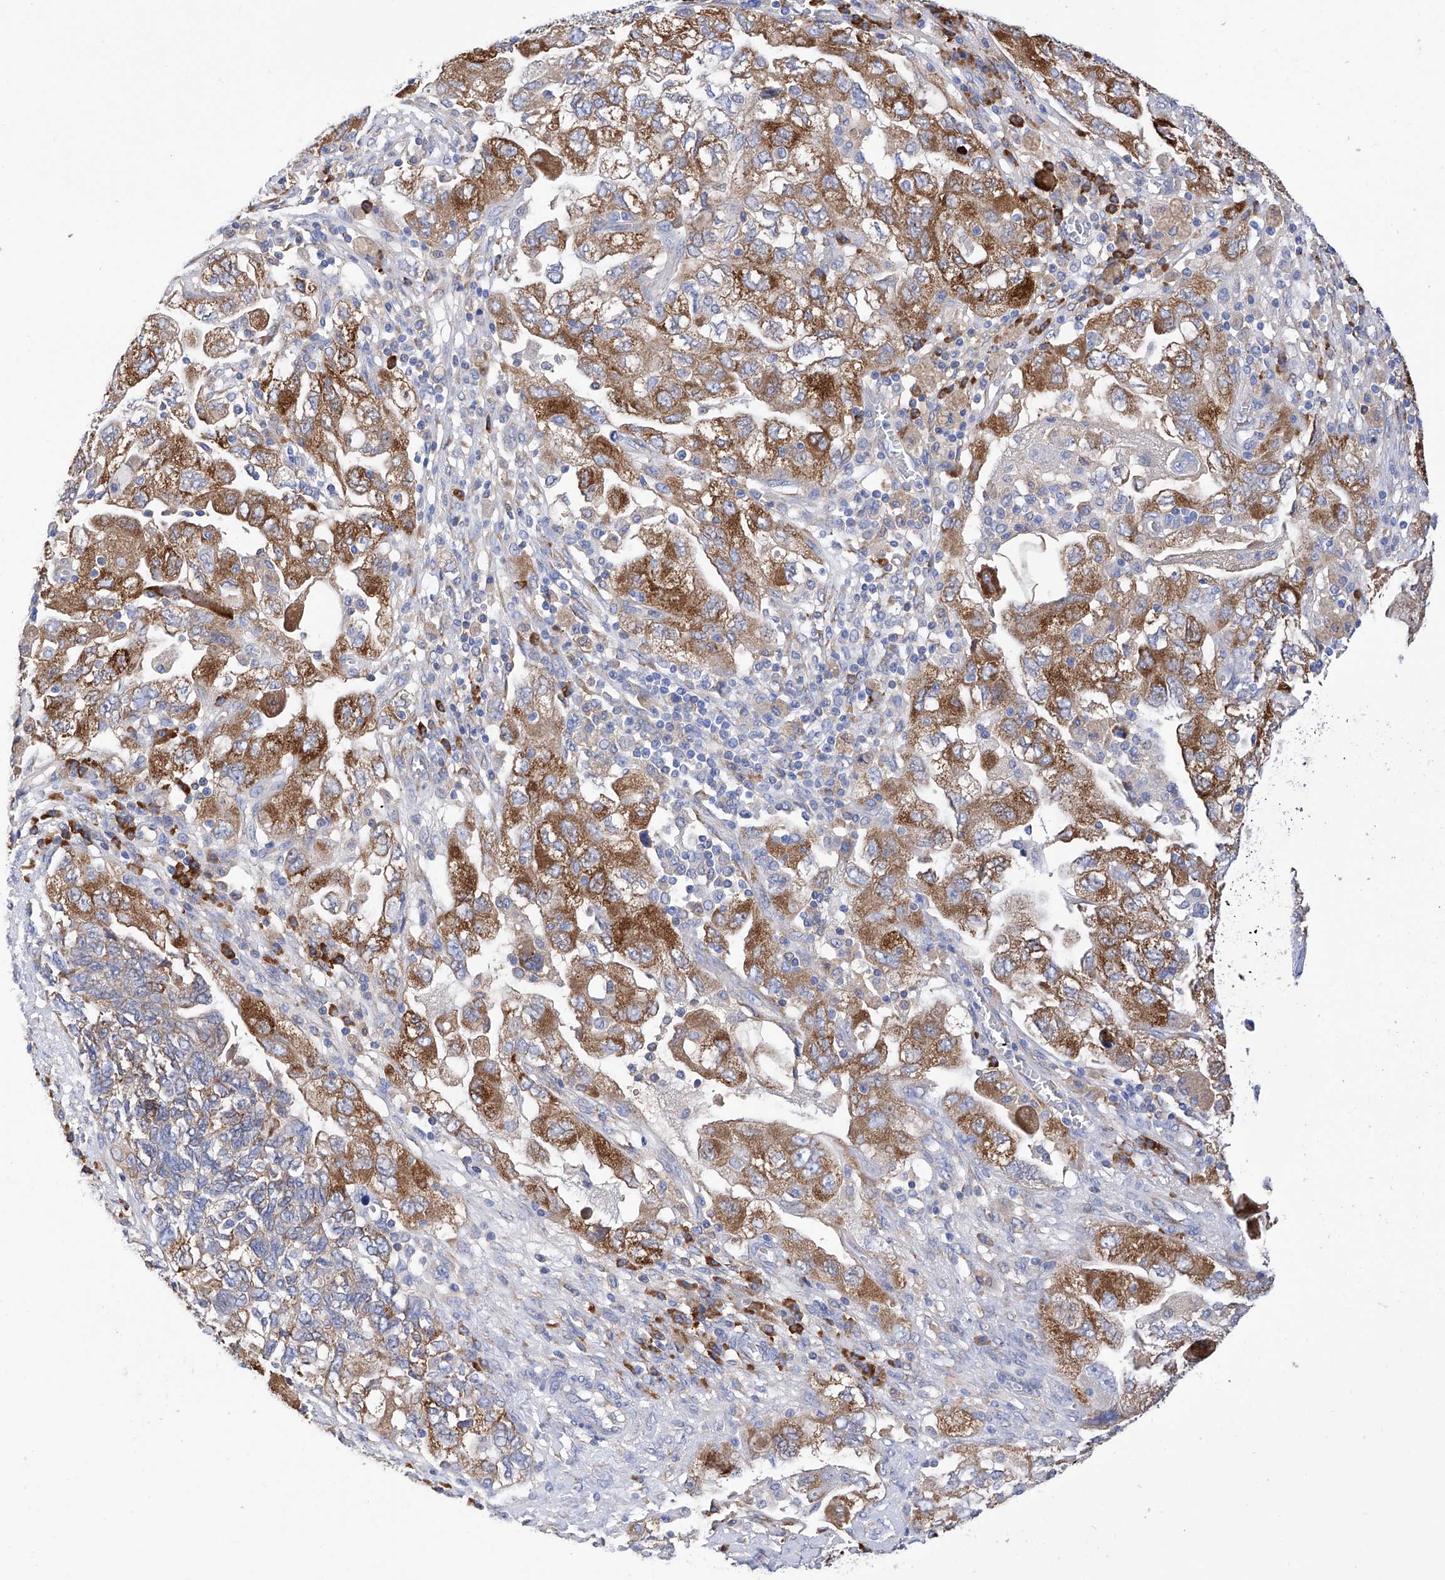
{"staining": {"intensity": "moderate", "quantity": ">75%", "location": "cytoplasmic/membranous"}, "tissue": "ovarian cancer", "cell_type": "Tumor cells", "image_type": "cancer", "snomed": [{"axis": "morphology", "description": "Carcinoma, NOS"}, {"axis": "morphology", "description": "Cystadenocarcinoma, serous, NOS"}, {"axis": "topography", "description": "Ovary"}], "caption": "An IHC histopathology image of tumor tissue is shown. Protein staining in brown labels moderate cytoplasmic/membranous positivity in ovarian cancer (carcinoma) within tumor cells.", "gene": "PDIA5", "patient": {"sex": "female", "age": 69}}